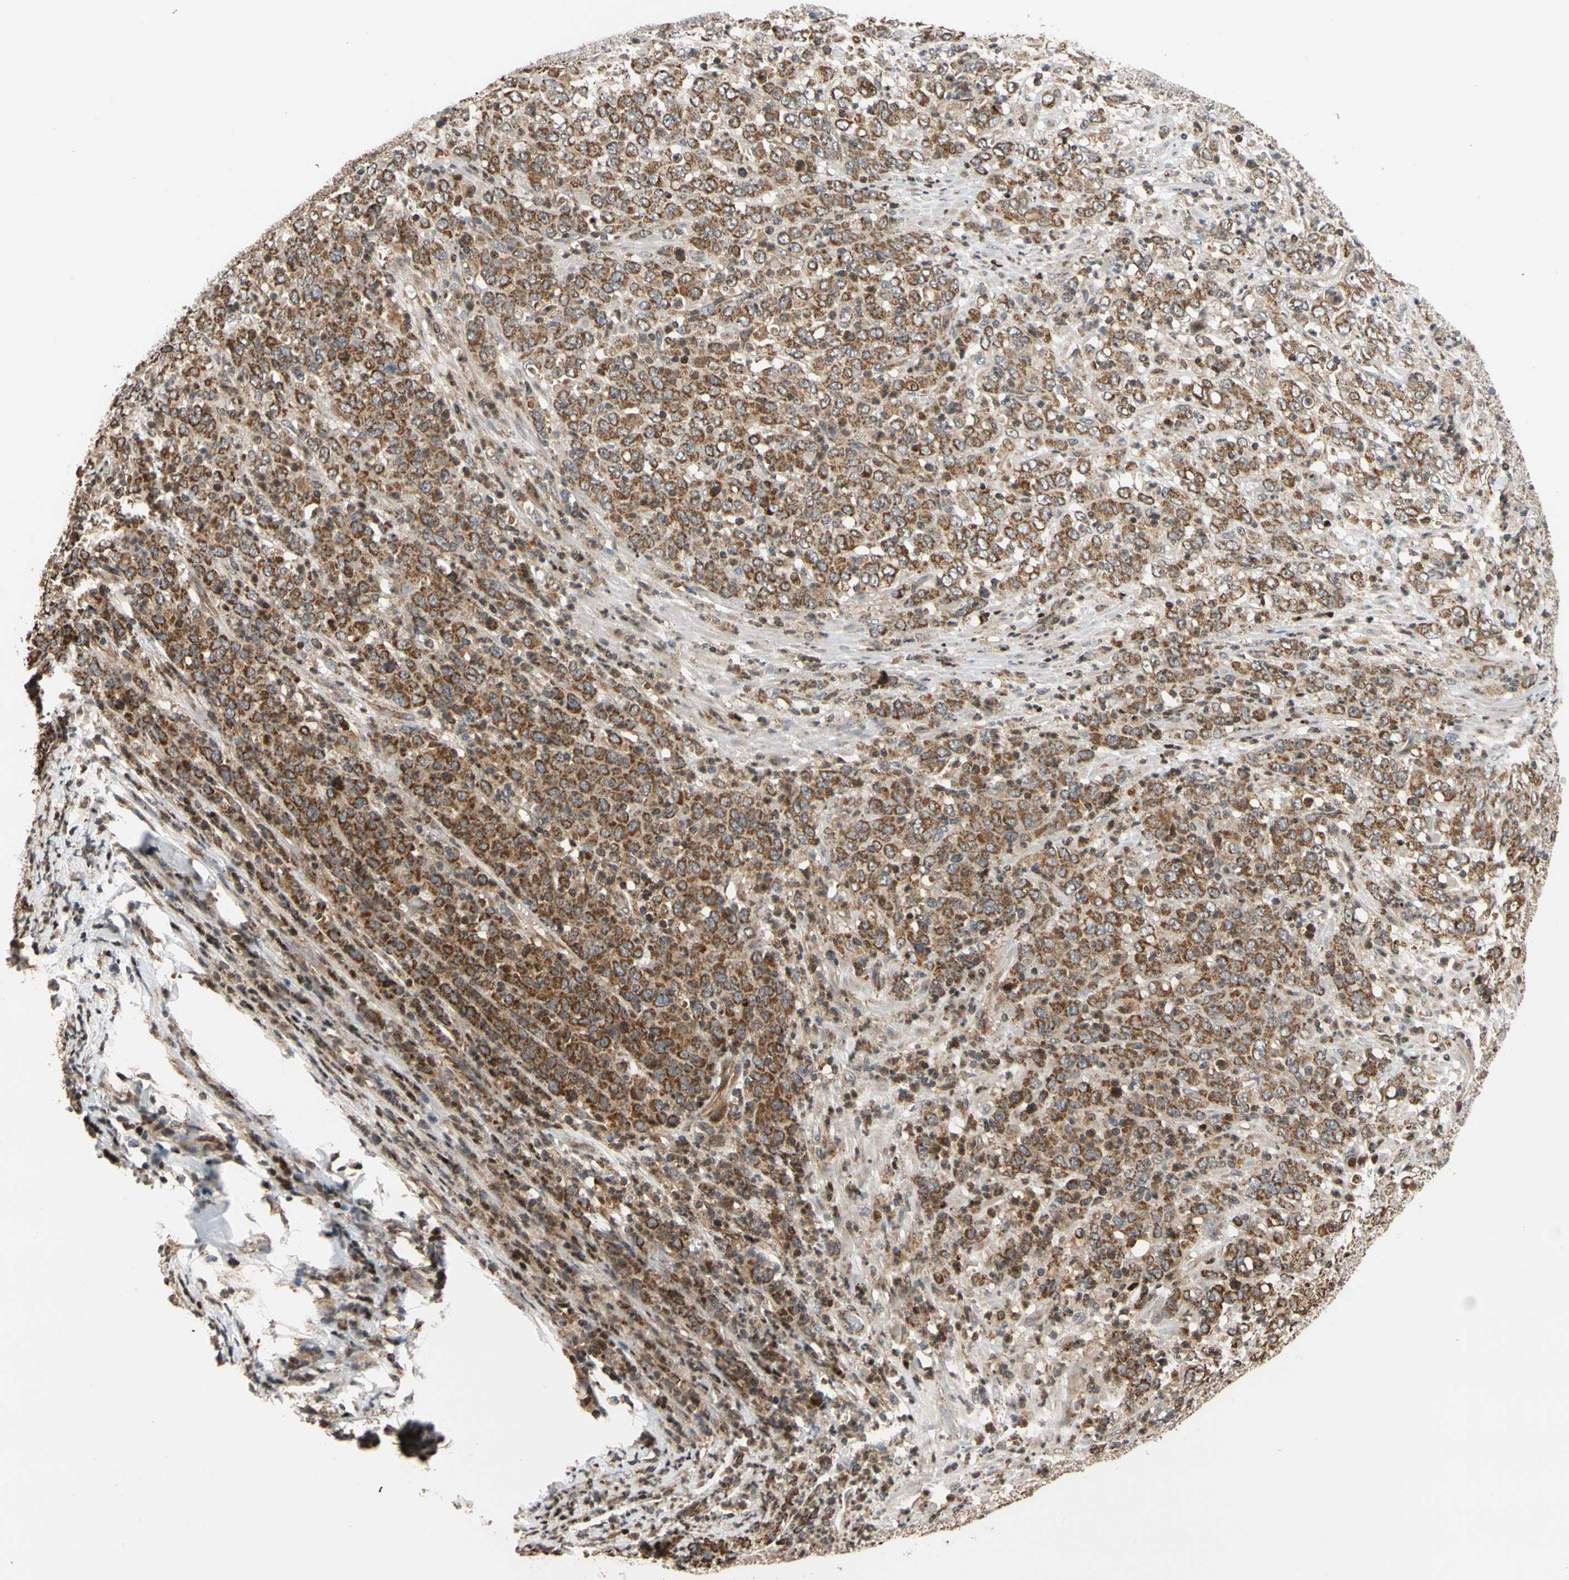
{"staining": {"intensity": "strong", "quantity": ">75%", "location": "cytoplasmic/membranous"}, "tissue": "stomach cancer", "cell_type": "Tumor cells", "image_type": "cancer", "snomed": [{"axis": "morphology", "description": "Adenocarcinoma, NOS"}, {"axis": "topography", "description": "Stomach, lower"}], "caption": "Immunohistochemistry (IHC) of human adenocarcinoma (stomach) exhibits high levels of strong cytoplasmic/membranous staining in approximately >75% of tumor cells.", "gene": "IP6K2", "patient": {"sex": "female", "age": 71}}